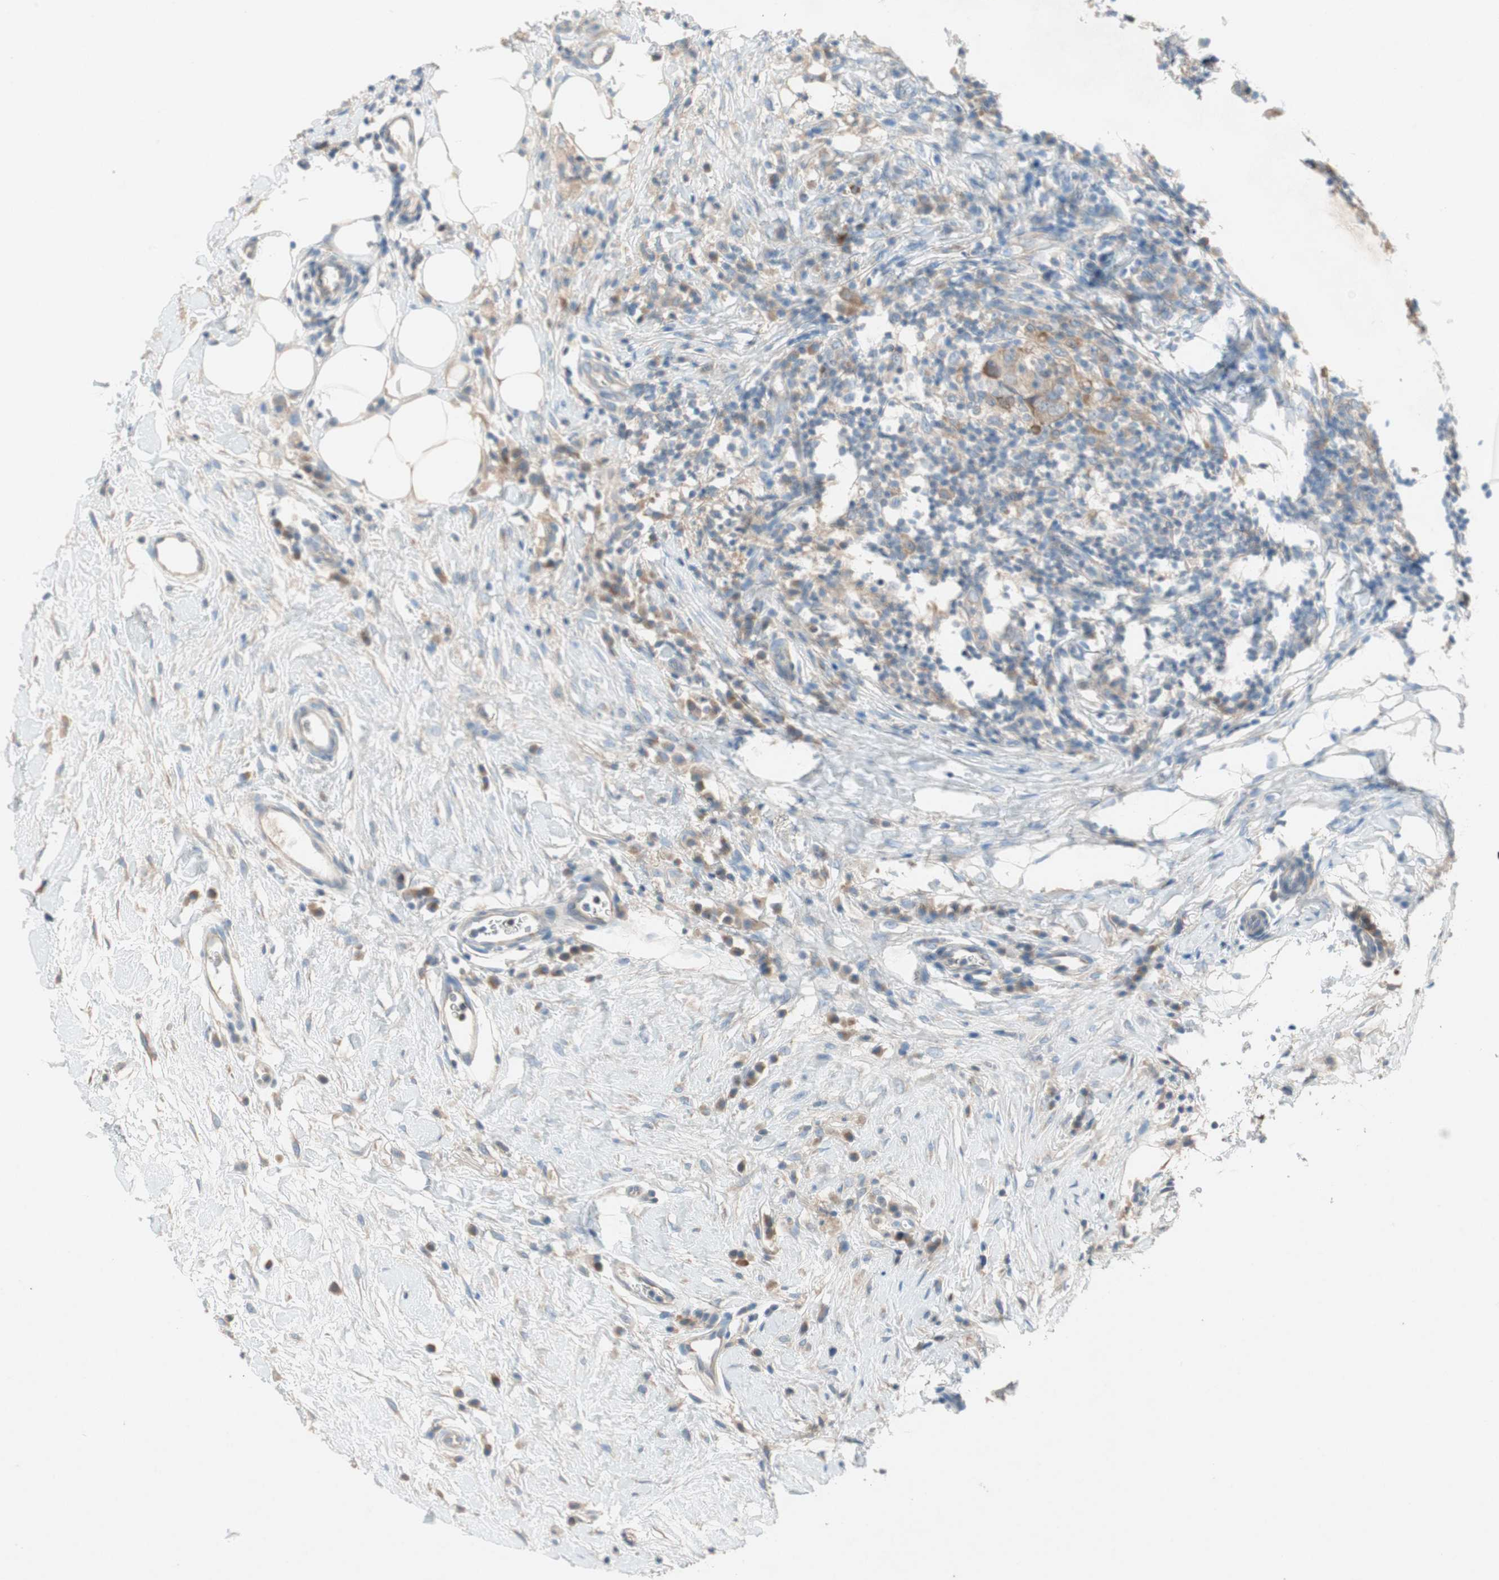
{"staining": {"intensity": "moderate", "quantity": "25%-75%", "location": "cytoplasmic/membranous"}, "tissue": "breast cancer", "cell_type": "Tumor cells", "image_type": "cancer", "snomed": [{"axis": "morphology", "description": "Duct carcinoma"}, {"axis": "topography", "description": "Breast"}], "caption": "Immunohistochemical staining of human breast infiltrating ductal carcinoma demonstrates medium levels of moderate cytoplasmic/membranous positivity in about 25%-75% of tumor cells.", "gene": "GLUL", "patient": {"sex": "female", "age": 37}}